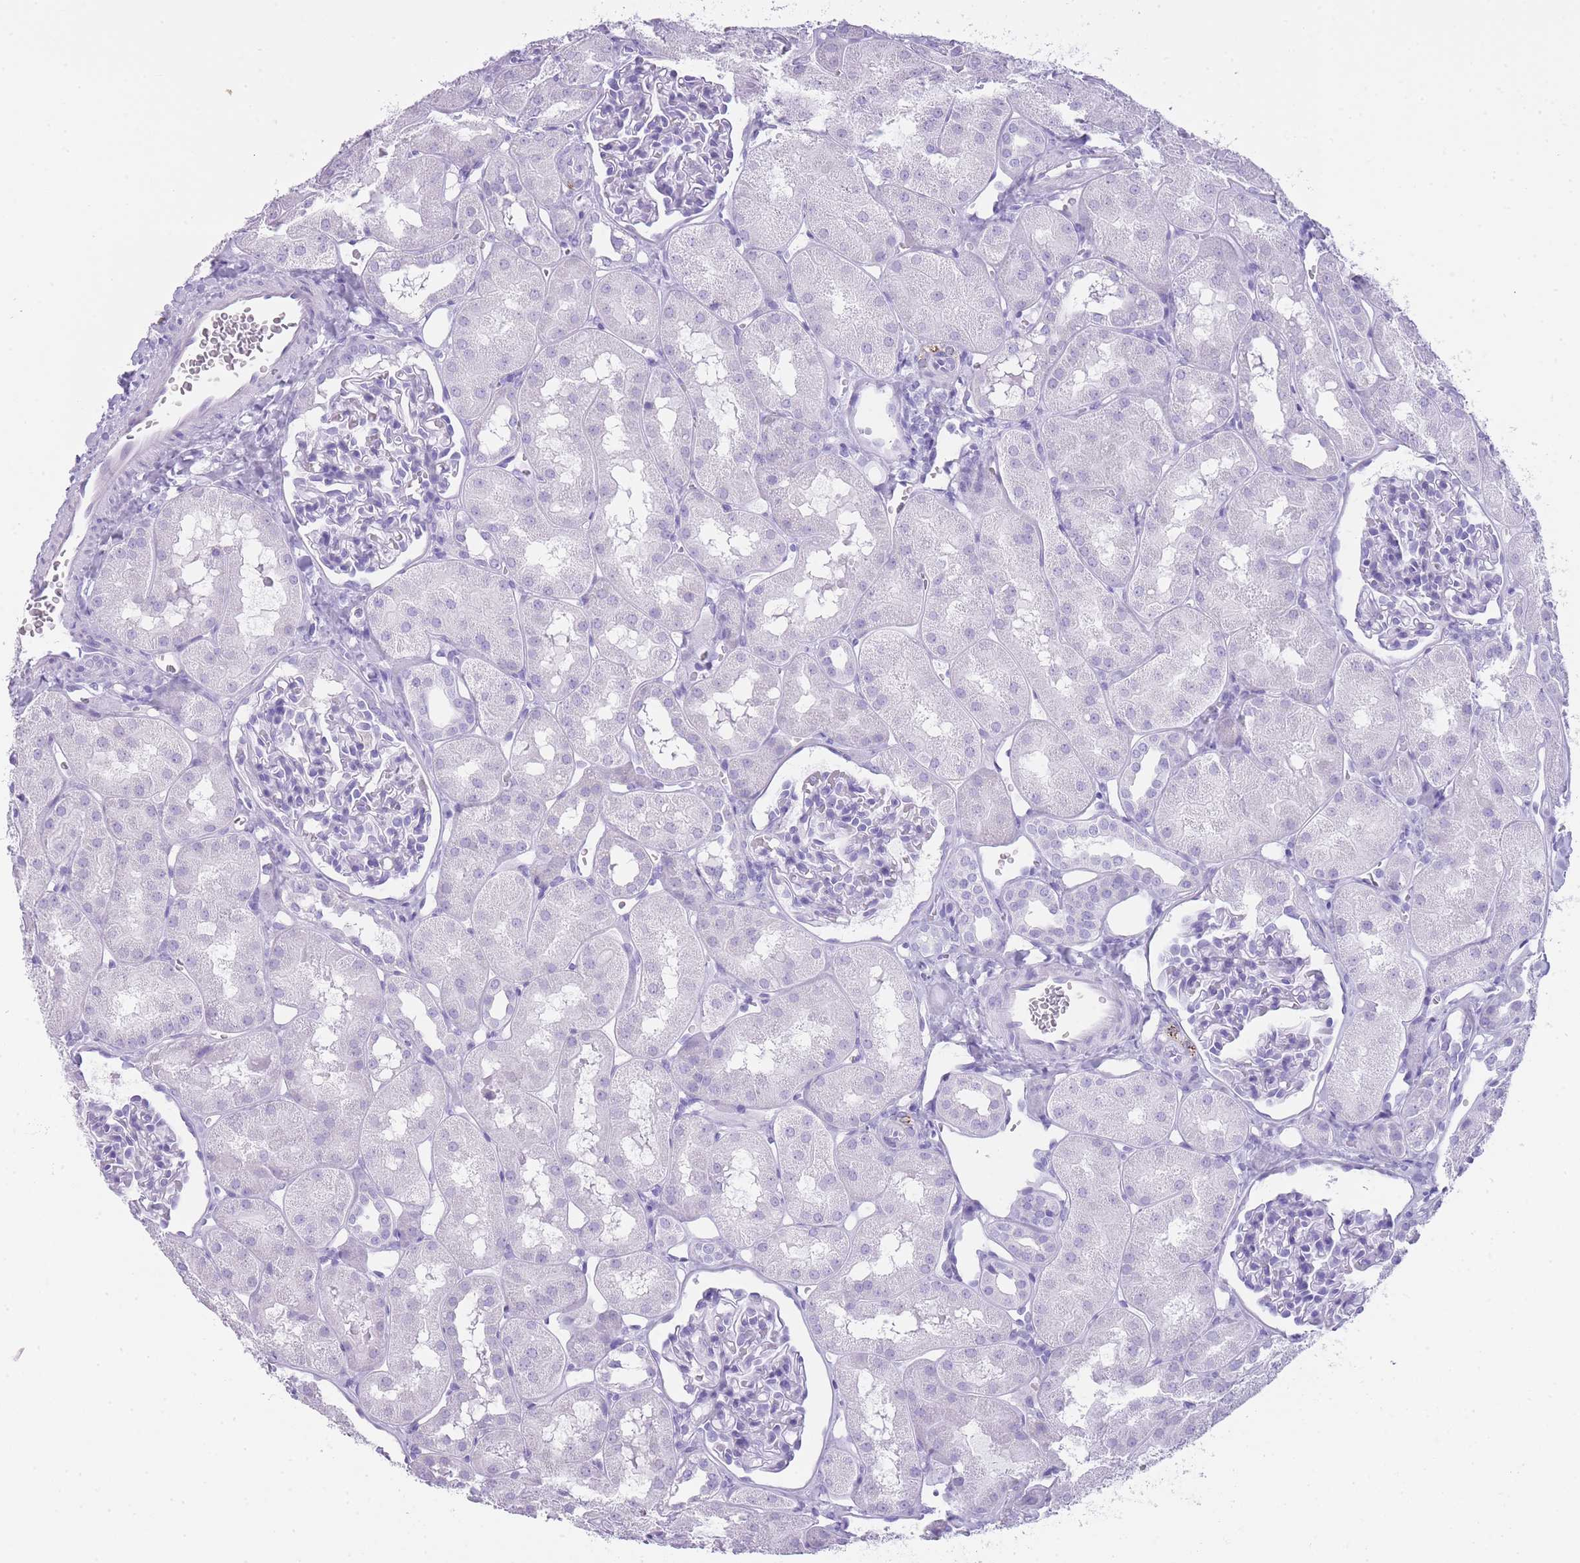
{"staining": {"intensity": "negative", "quantity": "none", "location": "none"}, "tissue": "kidney", "cell_type": "Cells in glomeruli", "image_type": "normal", "snomed": [{"axis": "morphology", "description": "Normal tissue, NOS"}, {"axis": "topography", "description": "Kidney"}, {"axis": "topography", "description": "Urinary bladder"}], "caption": "DAB immunohistochemical staining of normal kidney reveals no significant expression in cells in glomeruli.", "gene": "INS", "patient": {"sex": "male", "age": 16}}